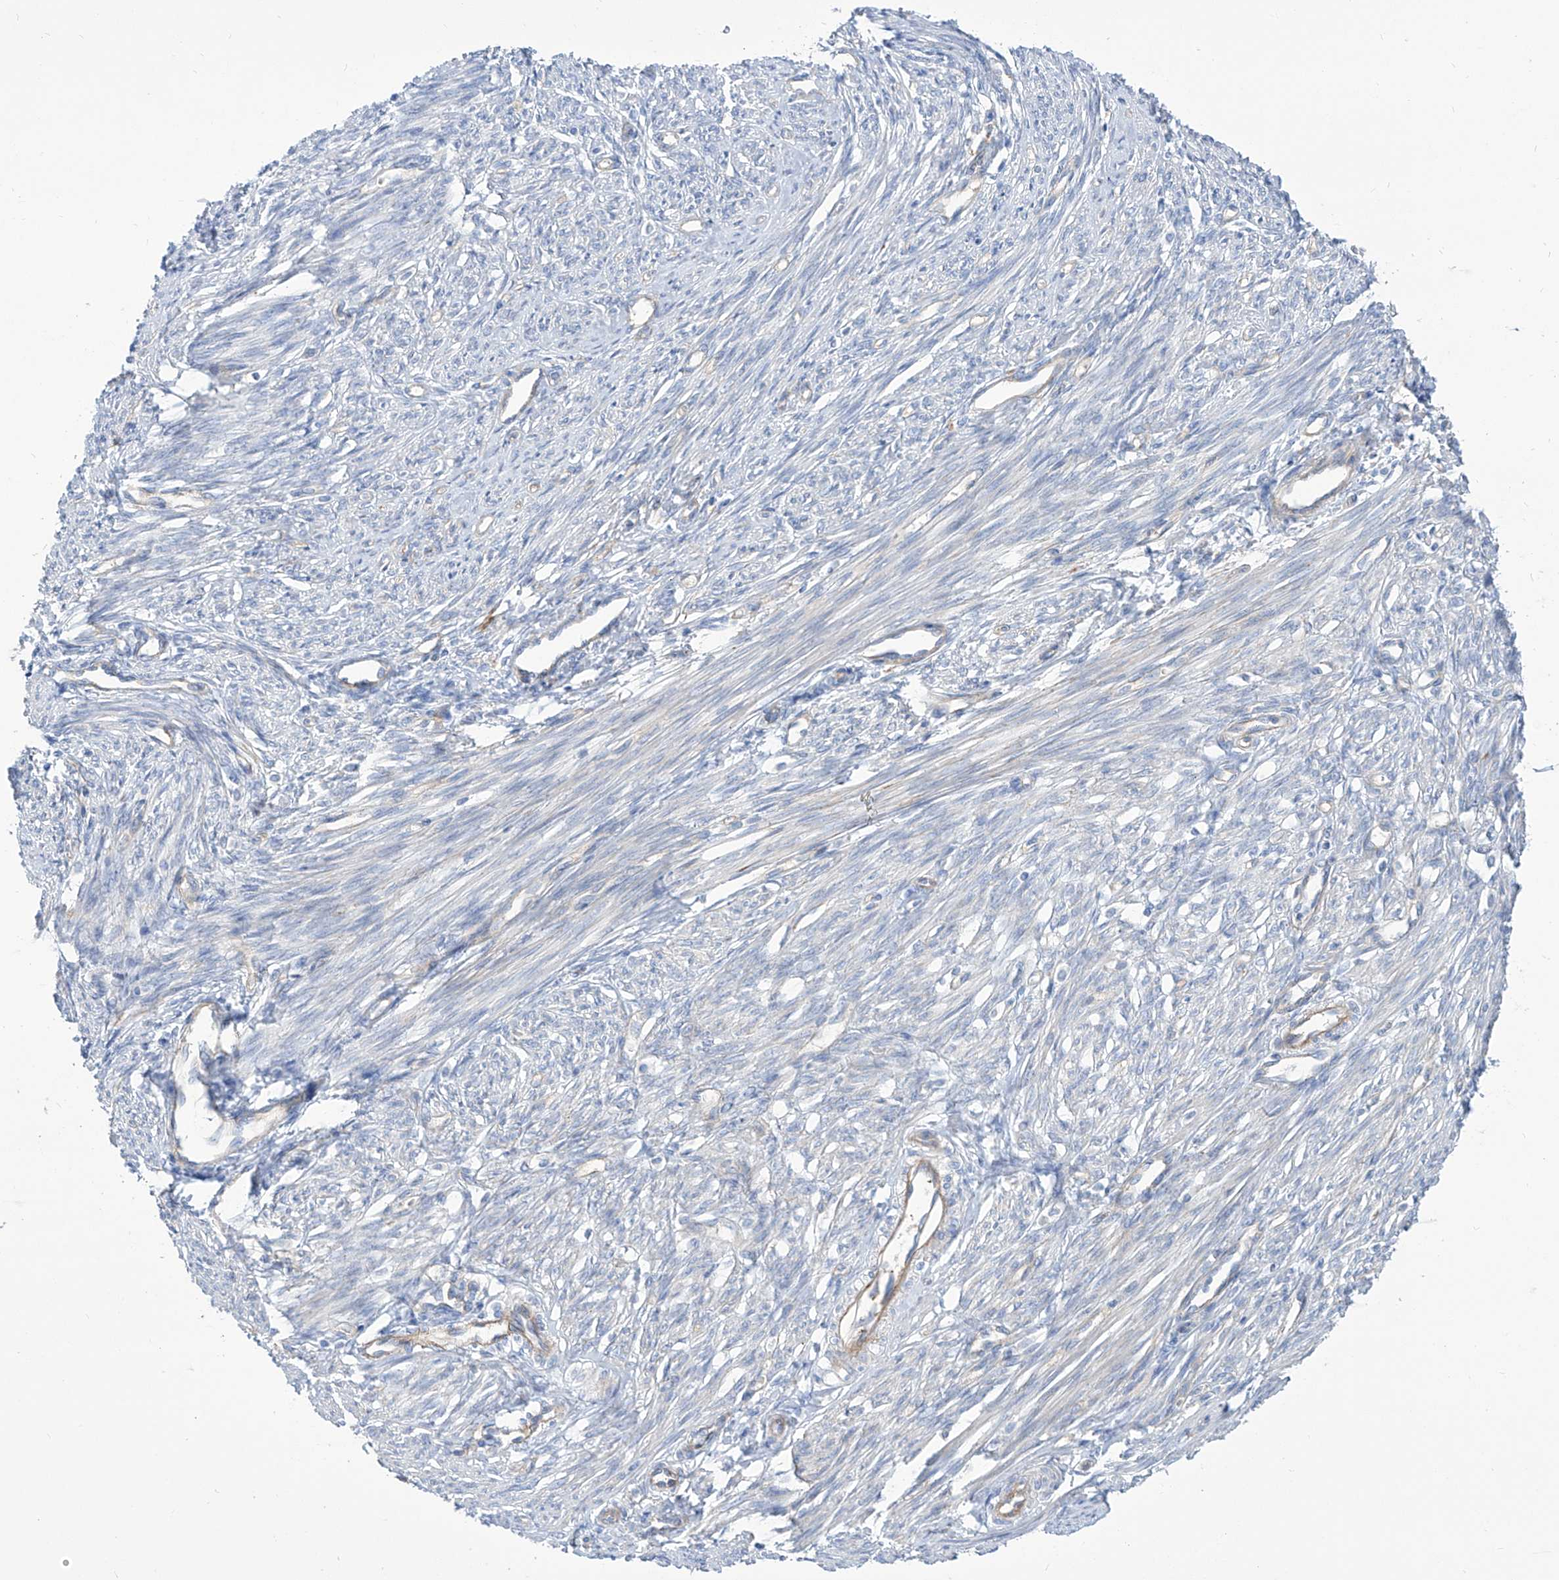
{"staining": {"intensity": "negative", "quantity": "none", "location": "none"}, "tissue": "endometrium", "cell_type": "Cells in endometrial stroma", "image_type": "normal", "snomed": [{"axis": "morphology", "description": "Normal tissue, NOS"}, {"axis": "topography", "description": "Endometrium"}], "caption": "An image of human endometrium is negative for staining in cells in endometrial stroma.", "gene": "TMEM209", "patient": {"sex": "female", "age": 56}}